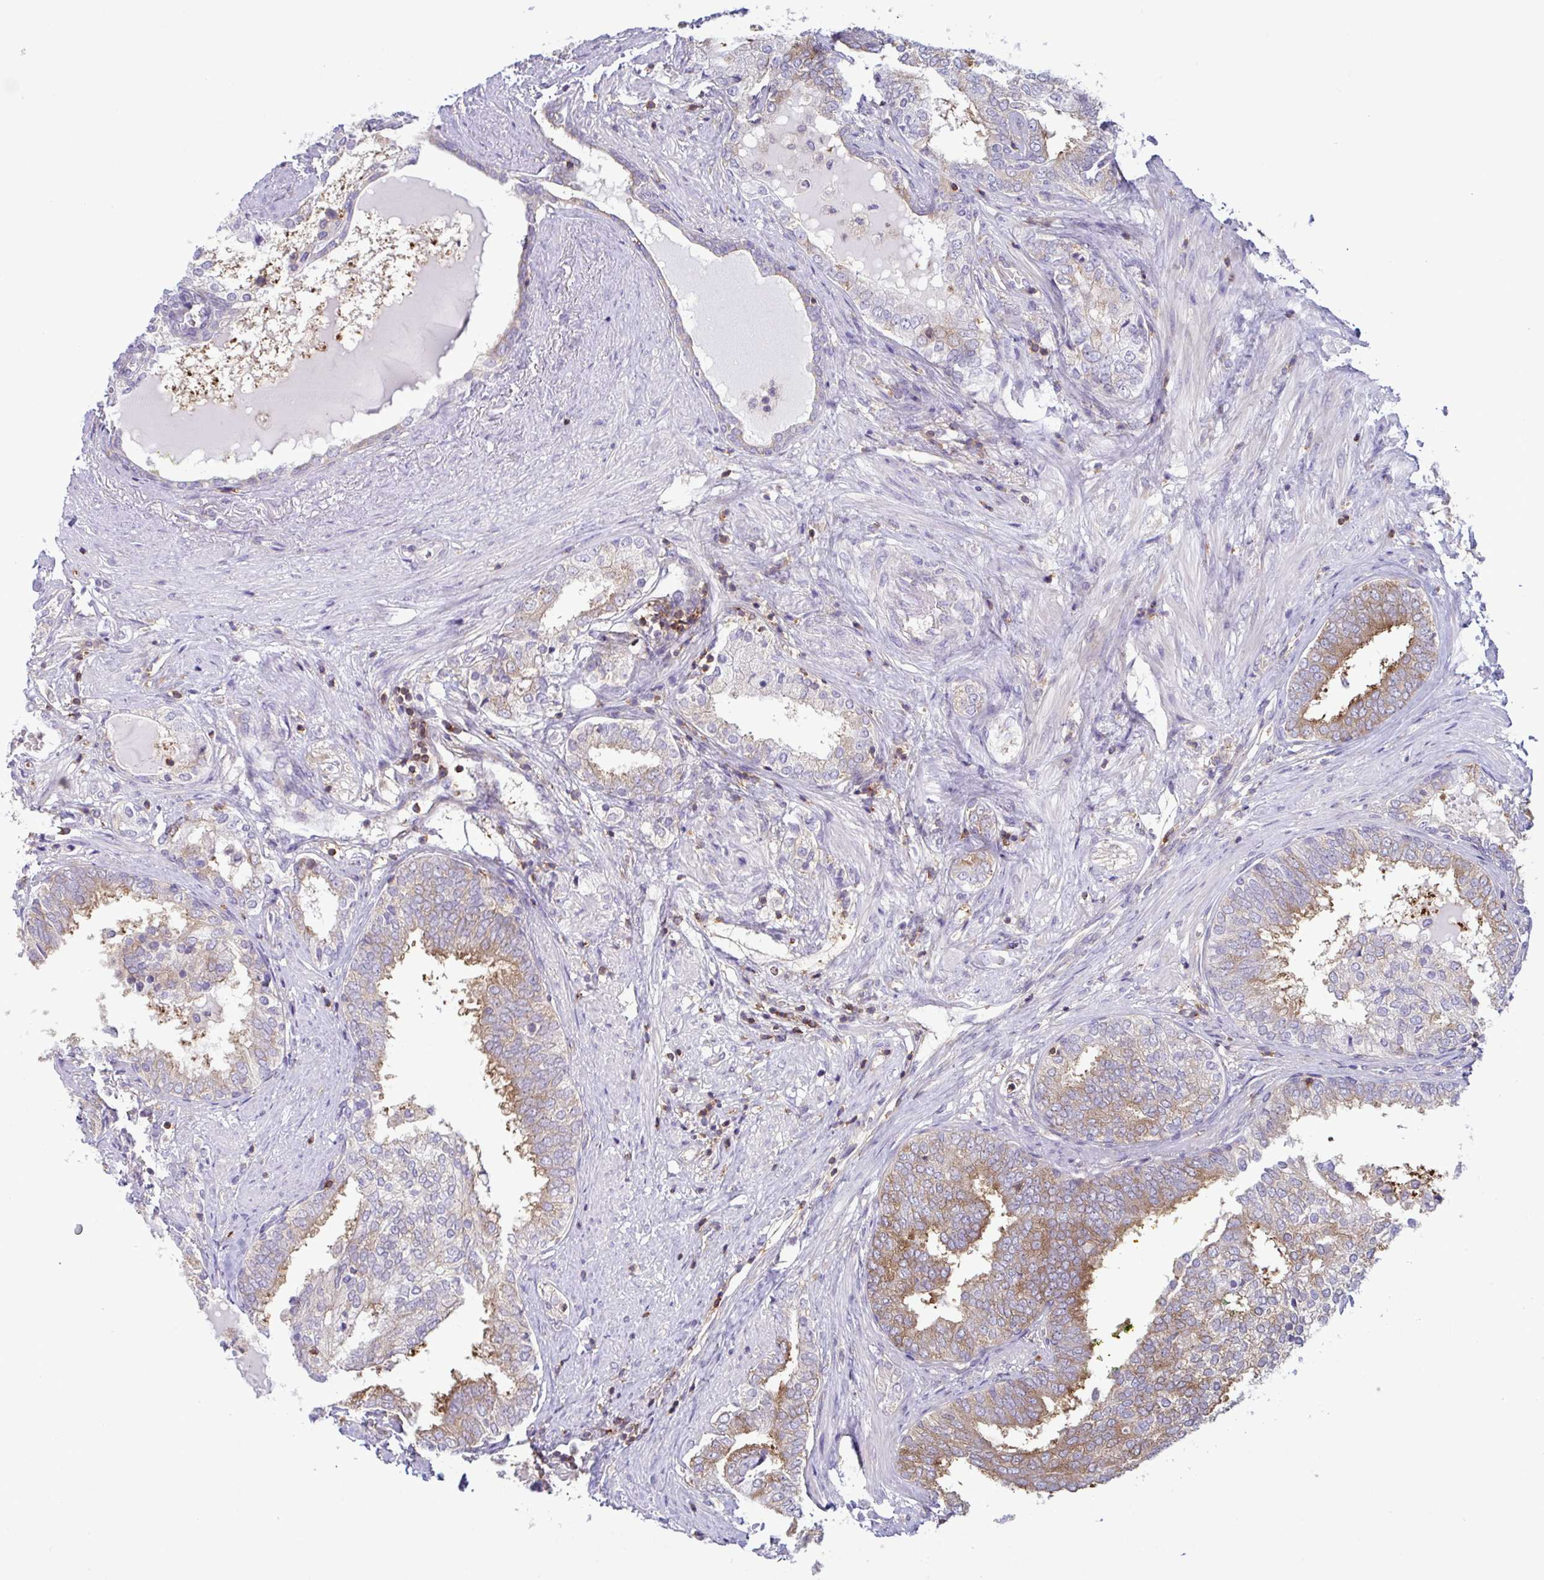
{"staining": {"intensity": "moderate", "quantity": ">75%", "location": "cytoplasmic/membranous"}, "tissue": "prostate cancer", "cell_type": "Tumor cells", "image_type": "cancer", "snomed": [{"axis": "morphology", "description": "Adenocarcinoma, High grade"}, {"axis": "topography", "description": "Prostate"}], "caption": "Prostate adenocarcinoma (high-grade) tissue displays moderate cytoplasmic/membranous positivity in about >75% of tumor cells, visualized by immunohistochemistry. The staining was performed using DAB to visualize the protein expression in brown, while the nuclei were stained in blue with hematoxylin (Magnification: 20x).", "gene": "TSC22D3", "patient": {"sex": "male", "age": 72}}